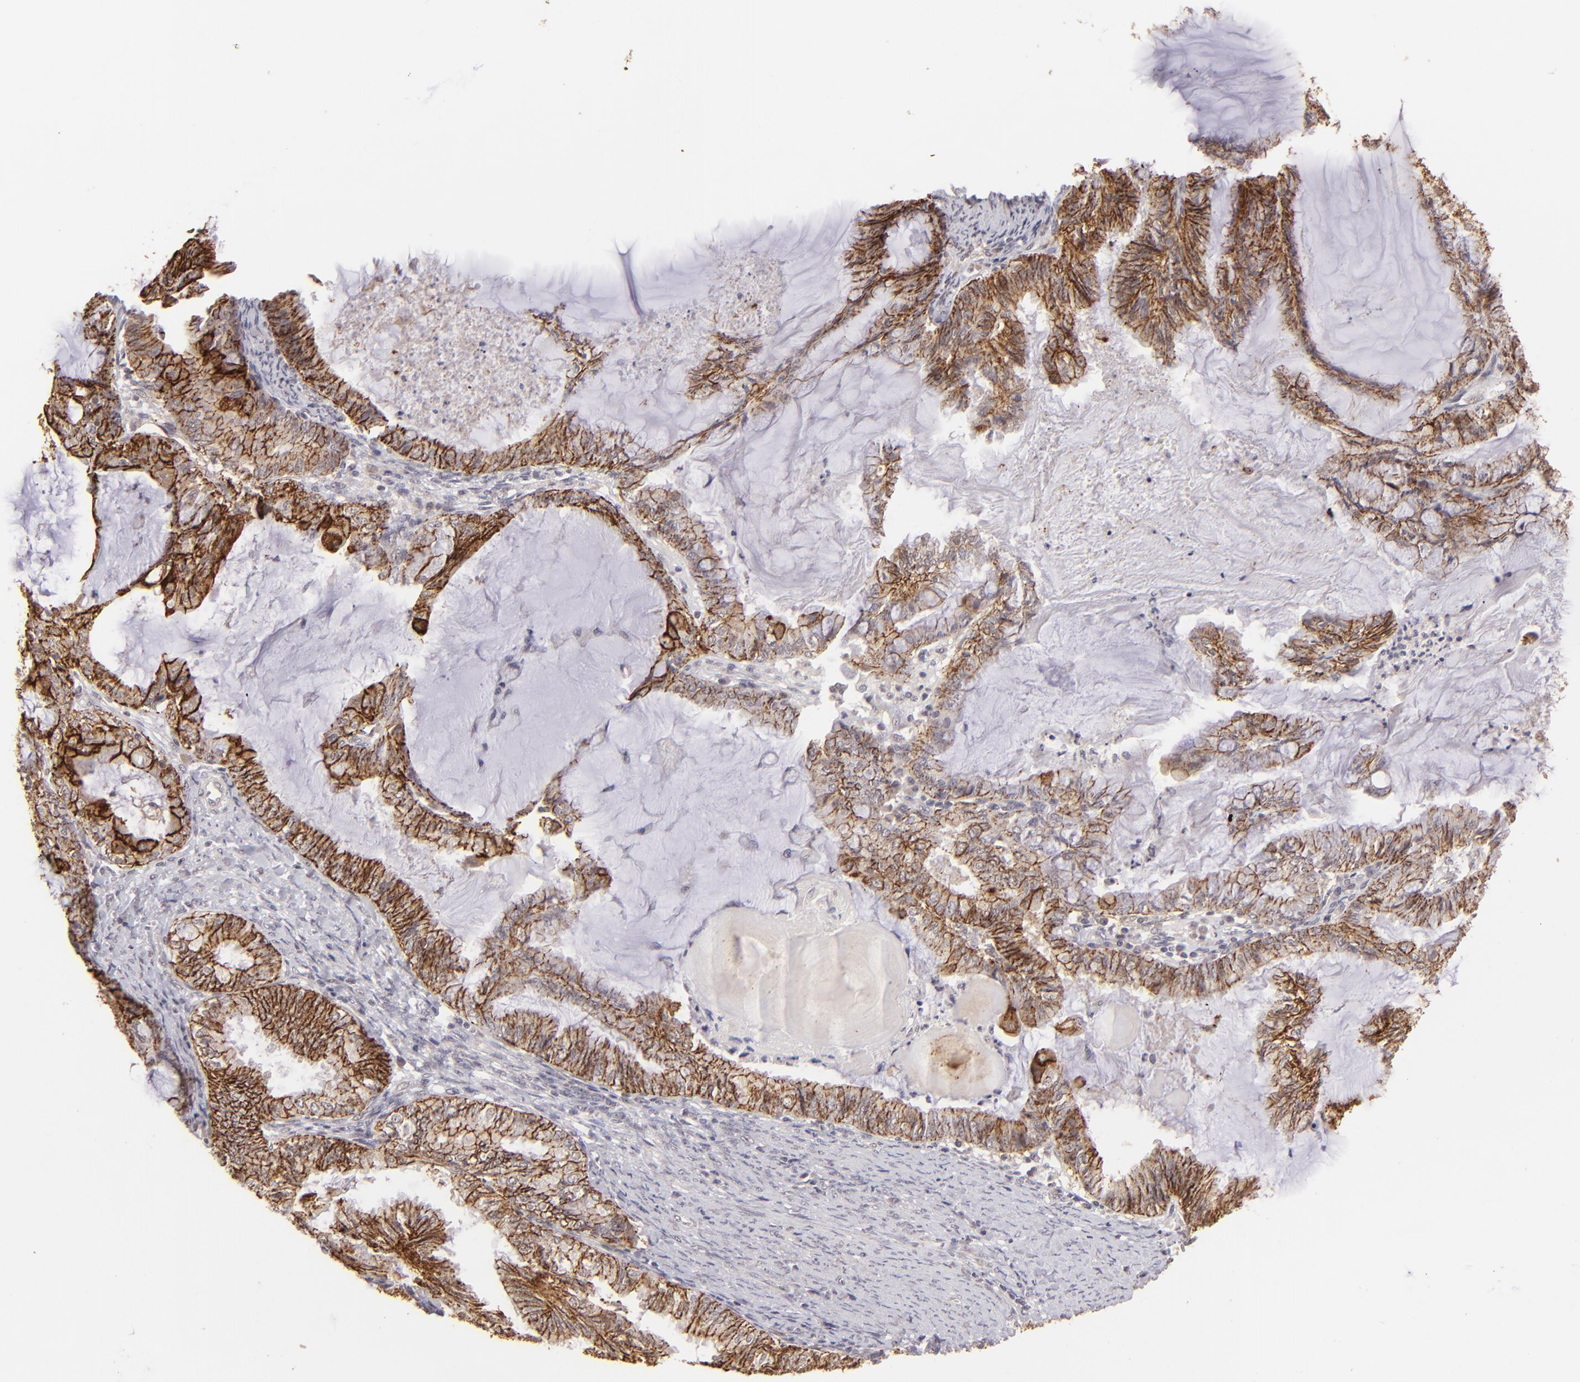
{"staining": {"intensity": "moderate", "quantity": ">75%", "location": "cytoplasmic/membranous"}, "tissue": "endometrial cancer", "cell_type": "Tumor cells", "image_type": "cancer", "snomed": [{"axis": "morphology", "description": "Adenocarcinoma, NOS"}, {"axis": "topography", "description": "Endometrium"}], "caption": "The immunohistochemical stain labels moderate cytoplasmic/membranous staining in tumor cells of adenocarcinoma (endometrial) tissue.", "gene": "CLDN1", "patient": {"sex": "female", "age": 86}}